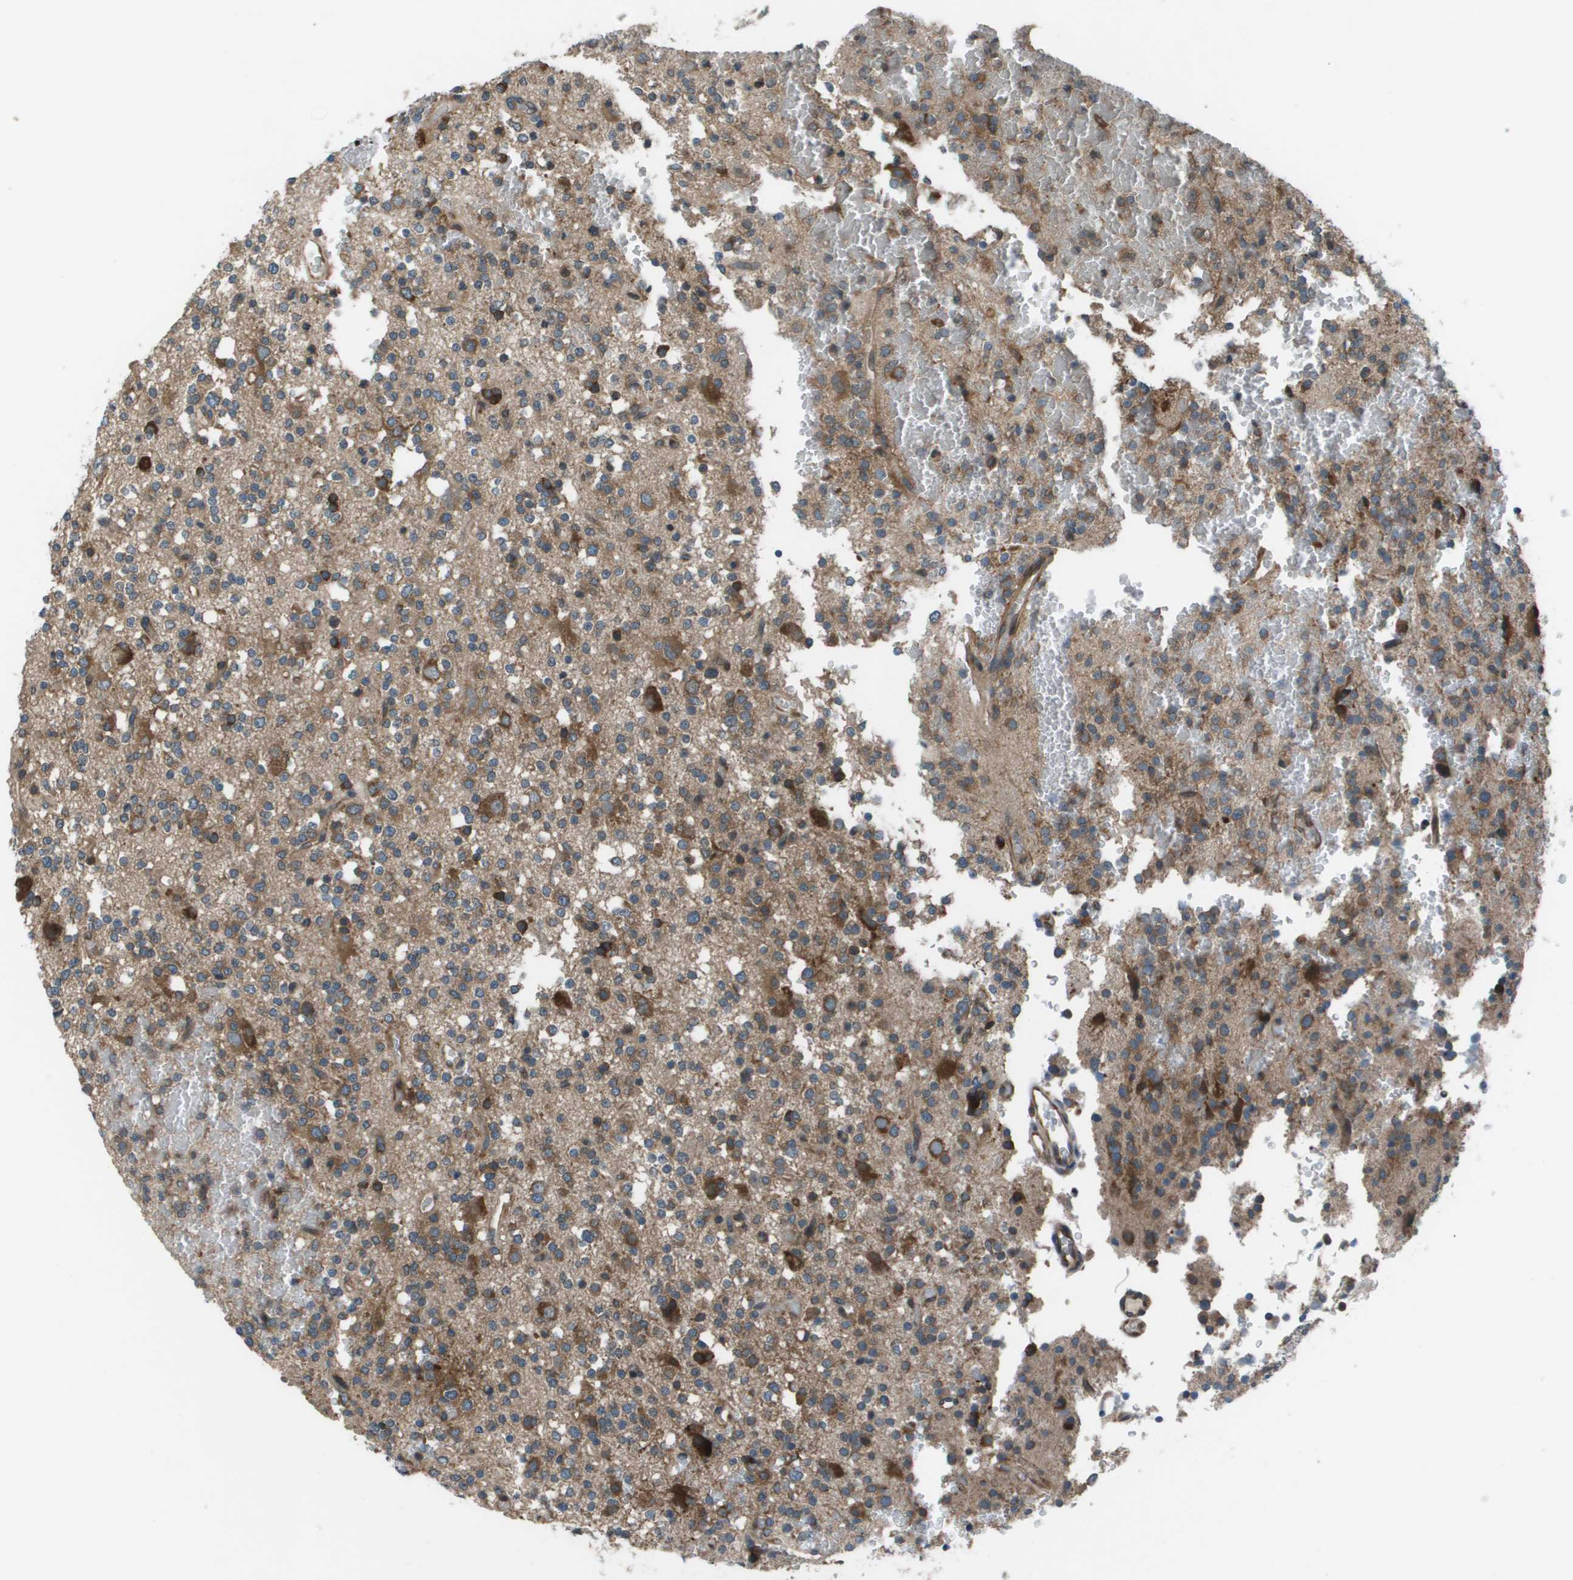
{"staining": {"intensity": "moderate", "quantity": "25%-75%", "location": "cytoplasmic/membranous"}, "tissue": "glioma", "cell_type": "Tumor cells", "image_type": "cancer", "snomed": [{"axis": "morphology", "description": "Glioma, malignant, High grade"}, {"axis": "topography", "description": "Brain"}], "caption": "Immunohistochemical staining of malignant glioma (high-grade) displays medium levels of moderate cytoplasmic/membranous protein expression in approximately 25%-75% of tumor cells.", "gene": "EIF3B", "patient": {"sex": "male", "age": 47}}